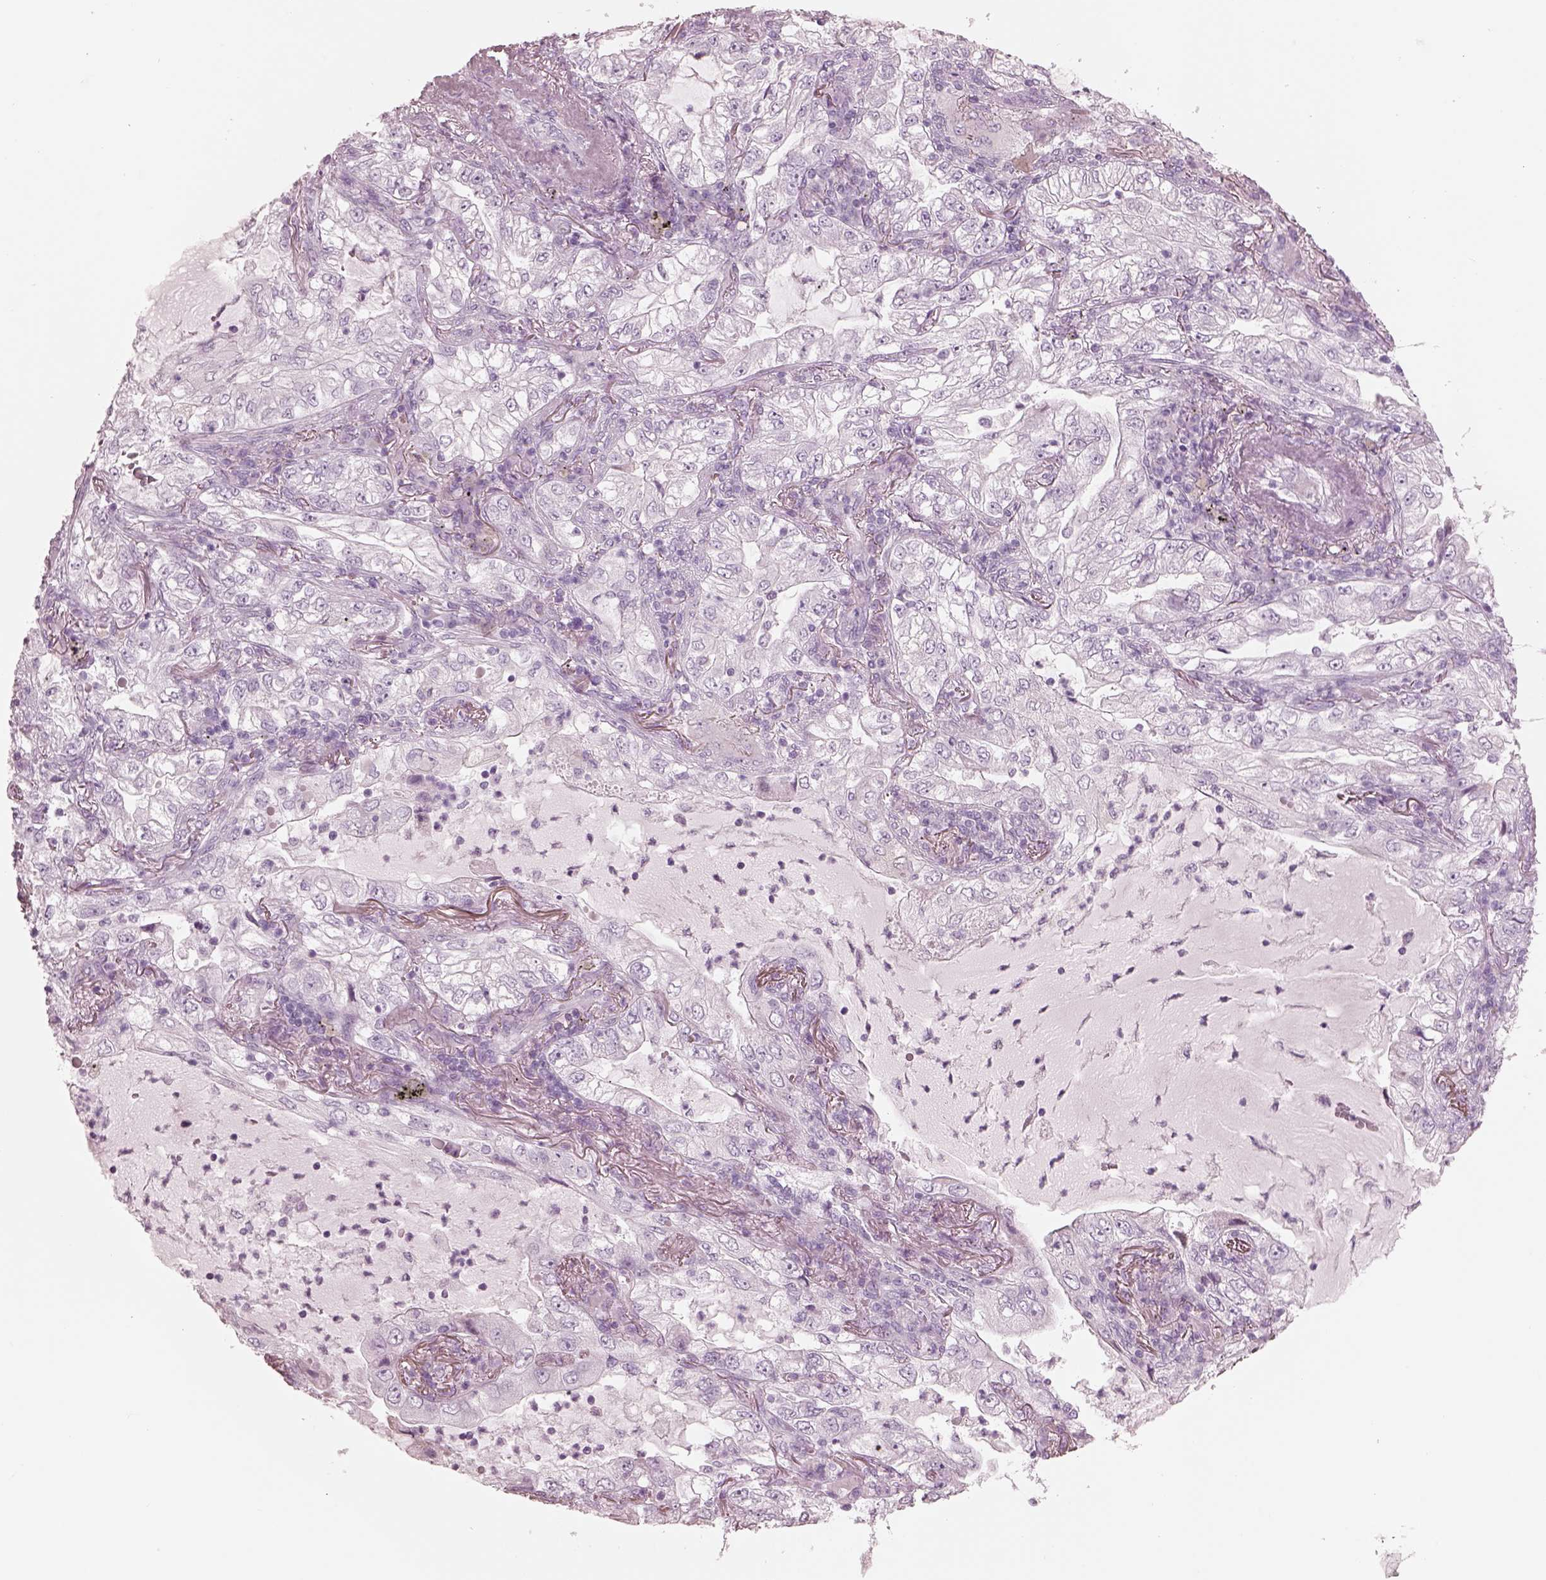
{"staining": {"intensity": "negative", "quantity": "none", "location": "none"}, "tissue": "lung cancer", "cell_type": "Tumor cells", "image_type": "cancer", "snomed": [{"axis": "morphology", "description": "Adenocarcinoma, NOS"}, {"axis": "topography", "description": "Lung"}], "caption": "Lung adenocarcinoma was stained to show a protein in brown. There is no significant positivity in tumor cells.", "gene": "KRTAP24-1", "patient": {"sex": "female", "age": 73}}